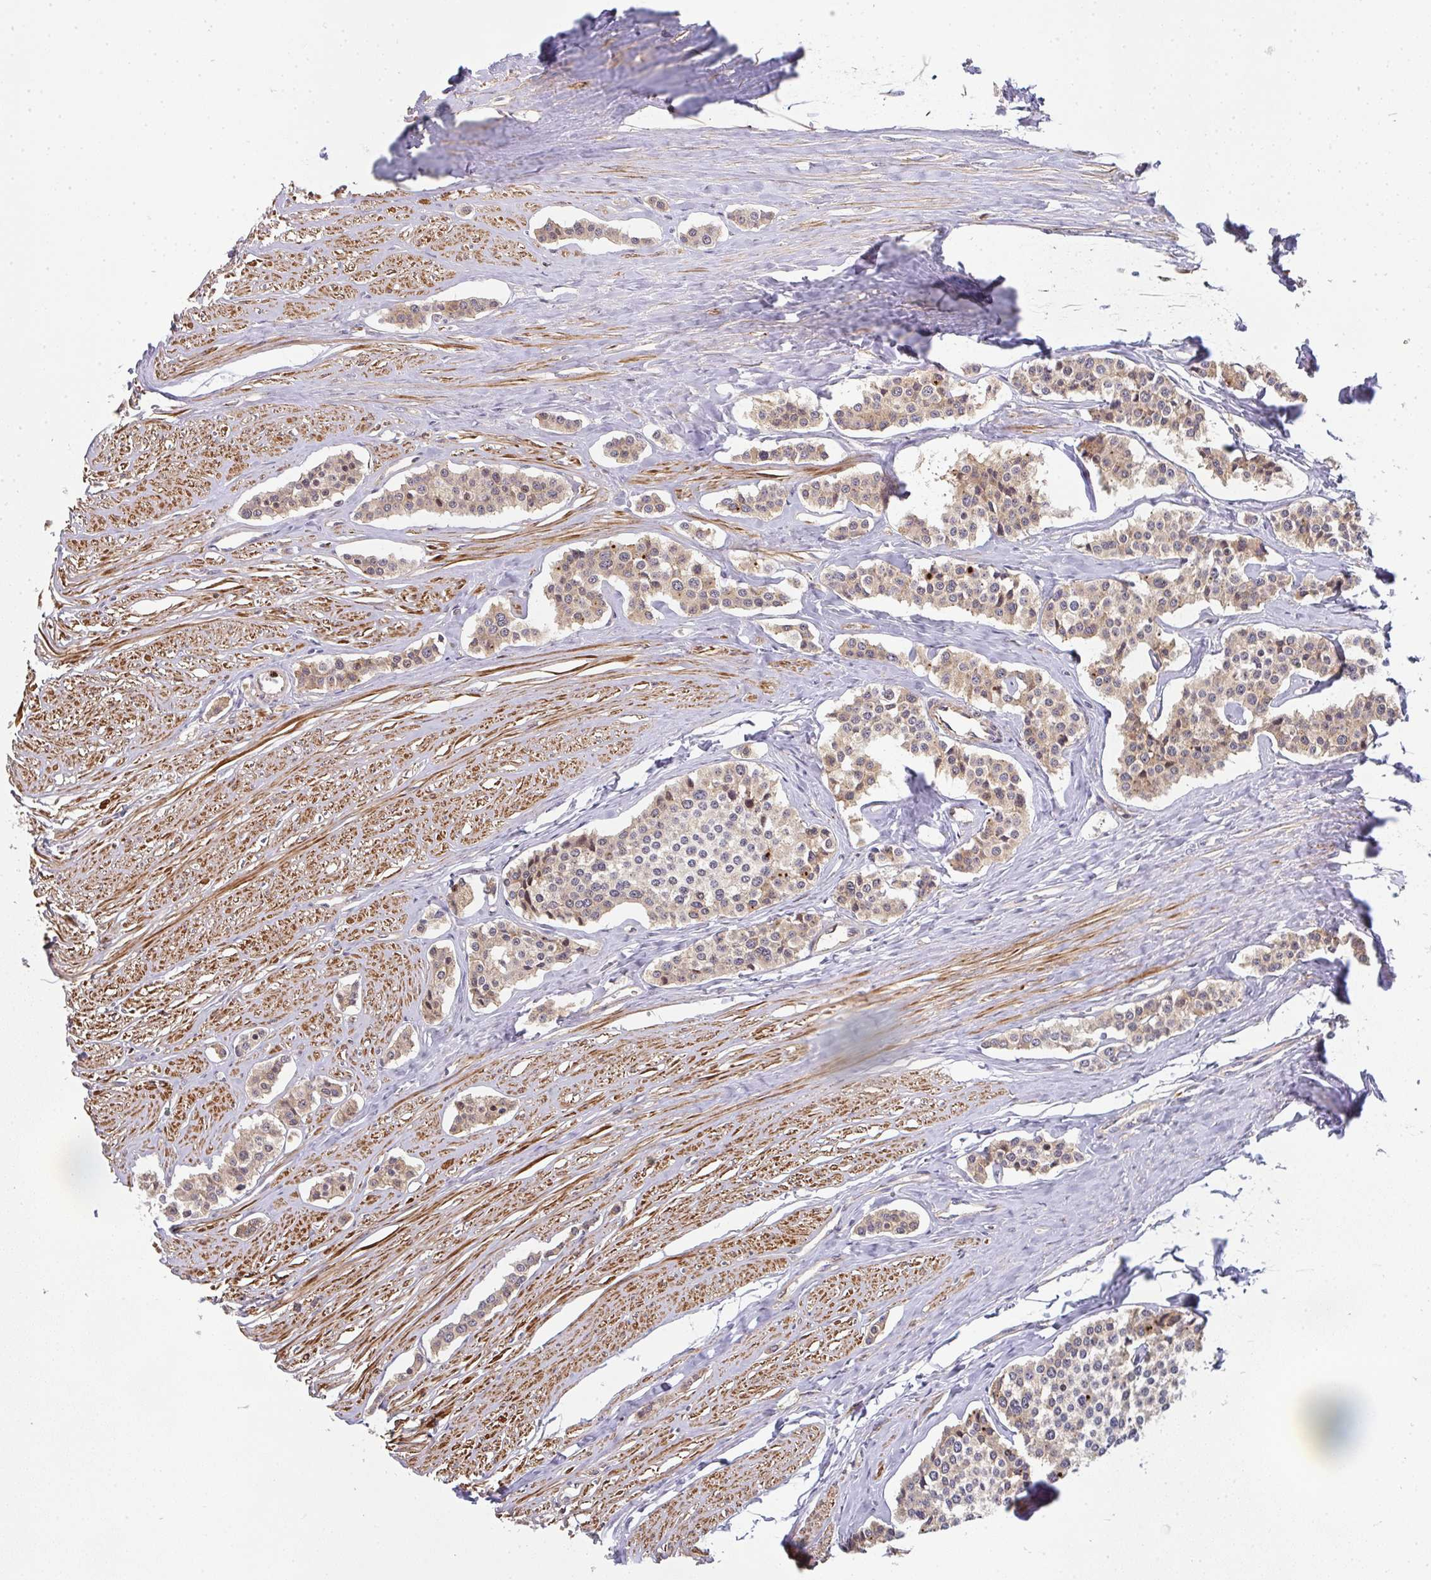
{"staining": {"intensity": "moderate", "quantity": ">75%", "location": "cytoplasmic/membranous,nuclear"}, "tissue": "carcinoid", "cell_type": "Tumor cells", "image_type": "cancer", "snomed": [{"axis": "morphology", "description": "Carcinoid, malignant, NOS"}, {"axis": "topography", "description": "Small intestine"}], "caption": "This image exhibits carcinoid stained with immunohistochemistry (IHC) to label a protein in brown. The cytoplasmic/membranous and nuclear of tumor cells show moderate positivity for the protein. Nuclei are counter-stained blue.", "gene": "SIMC1", "patient": {"sex": "male", "age": 60}}